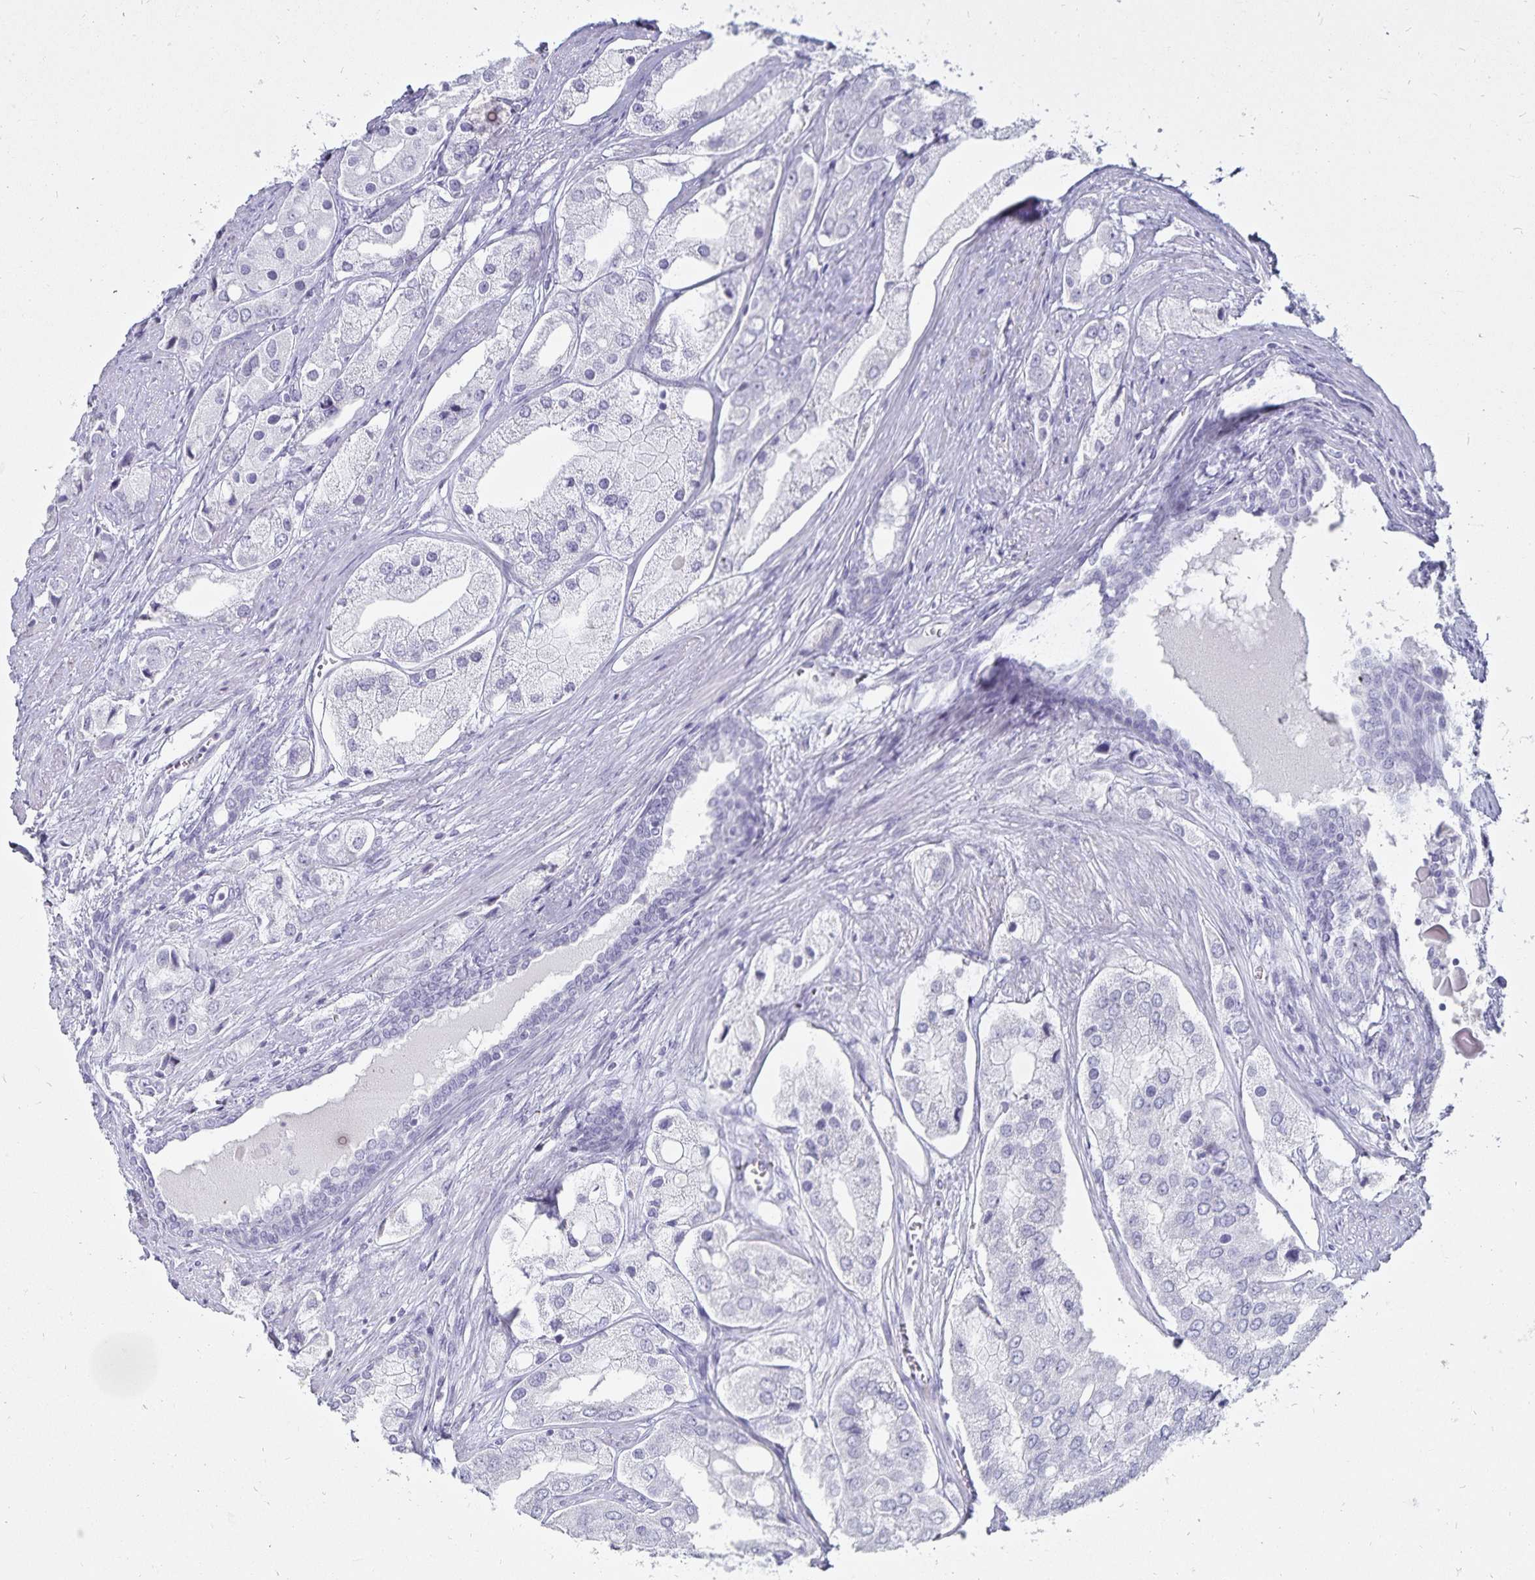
{"staining": {"intensity": "negative", "quantity": "none", "location": "none"}, "tissue": "prostate cancer", "cell_type": "Tumor cells", "image_type": "cancer", "snomed": [{"axis": "morphology", "description": "Adenocarcinoma, Low grade"}, {"axis": "topography", "description": "Prostate"}], "caption": "This is a histopathology image of IHC staining of low-grade adenocarcinoma (prostate), which shows no staining in tumor cells.", "gene": "DEFA6", "patient": {"sex": "male", "age": 69}}